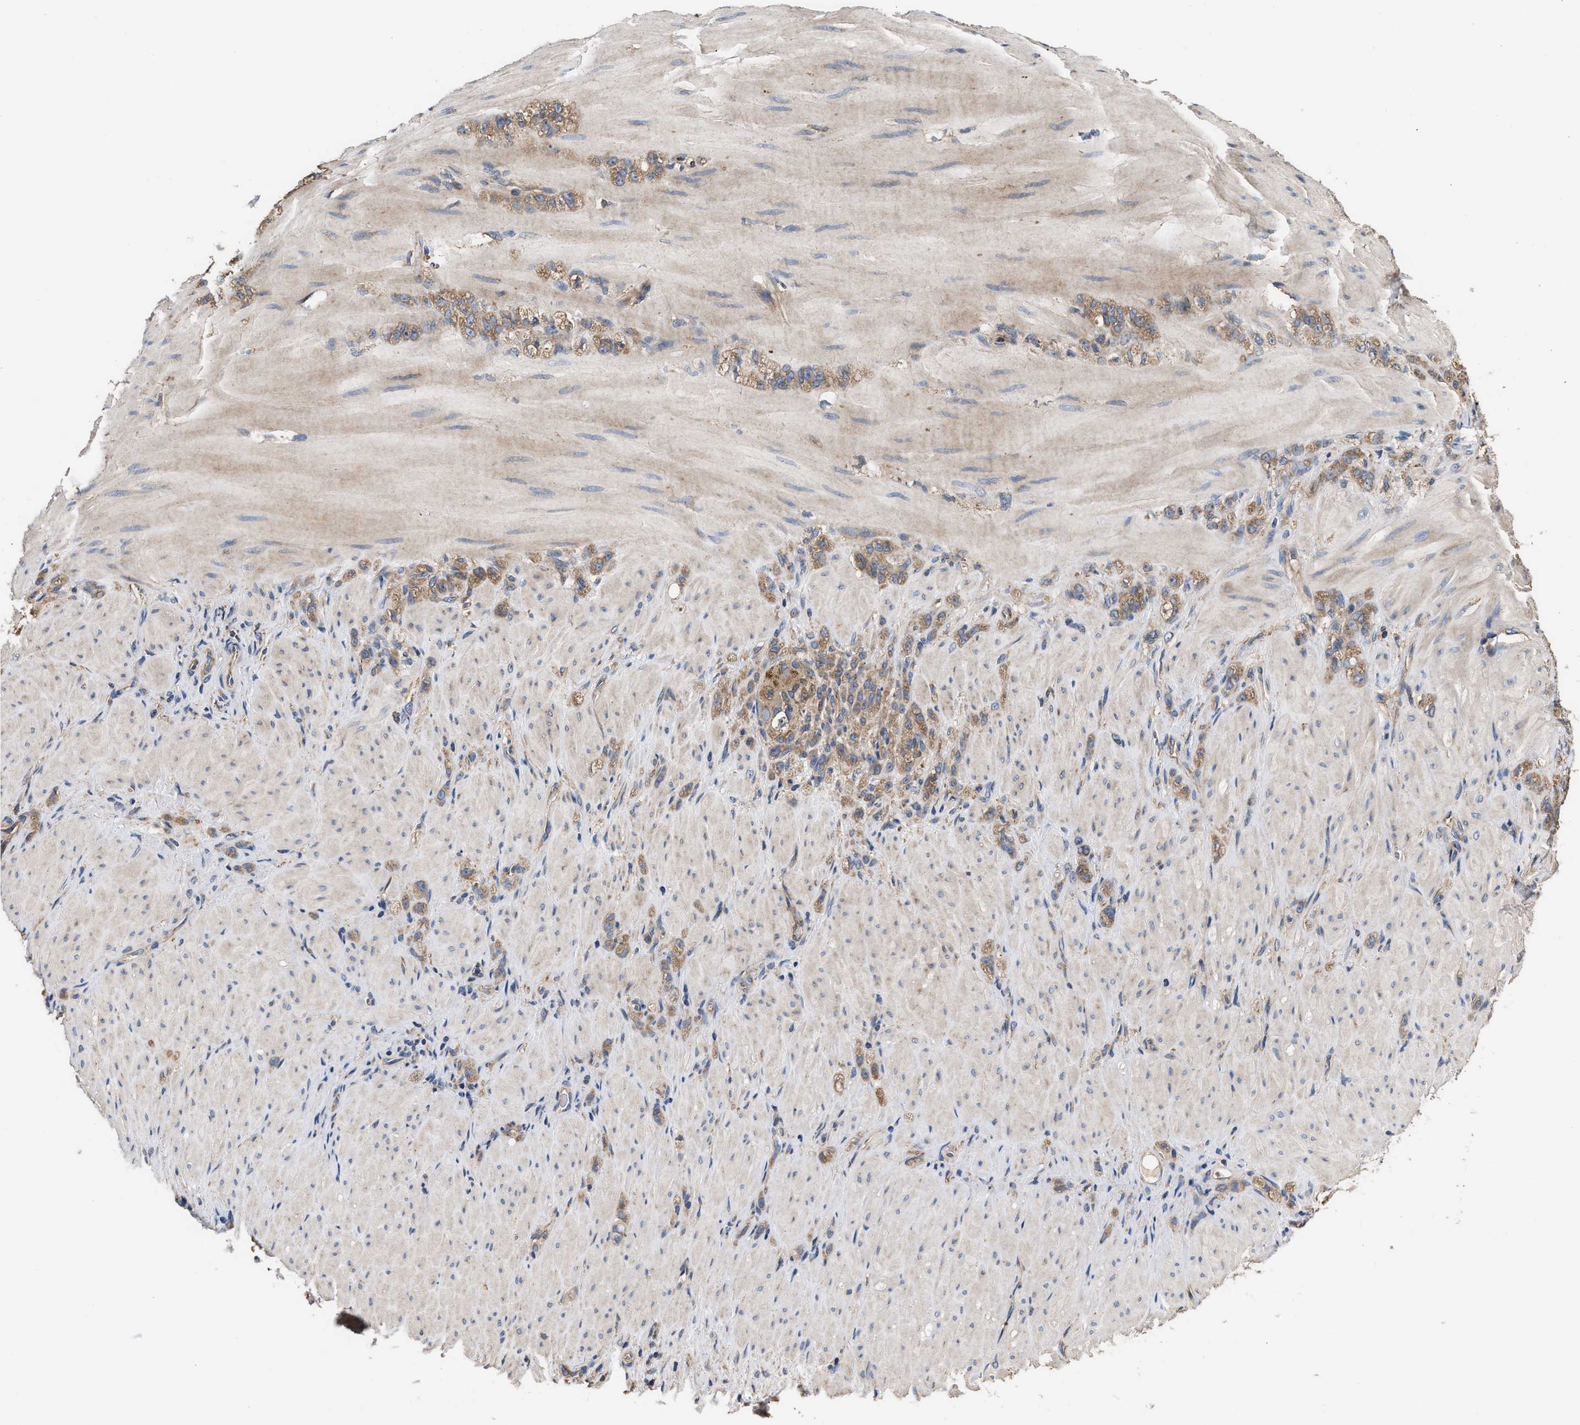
{"staining": {"intensity": "moderate", "quantity": ">75%", "location": "cytoplasmic/membranous"}, "tissue": "stomach cancer", "cell_type": "Tumor cells", "image_type": "cancer", "snomed": [{"axis": "morphology", "description": "Normal tissue, NOS"}, {"axis": "morphology", "description": "Adenocarcinoma, NOS"}, {"axis": "topography", "description": "Stomach"}], "caption": "Protein expression analysis of stomach cancer reveals moderate cytoplasmic/membranous staining in approximately >75% of tumor cells.", "gene": "KLB", "patient": {"sex": "male", "age": 82}}